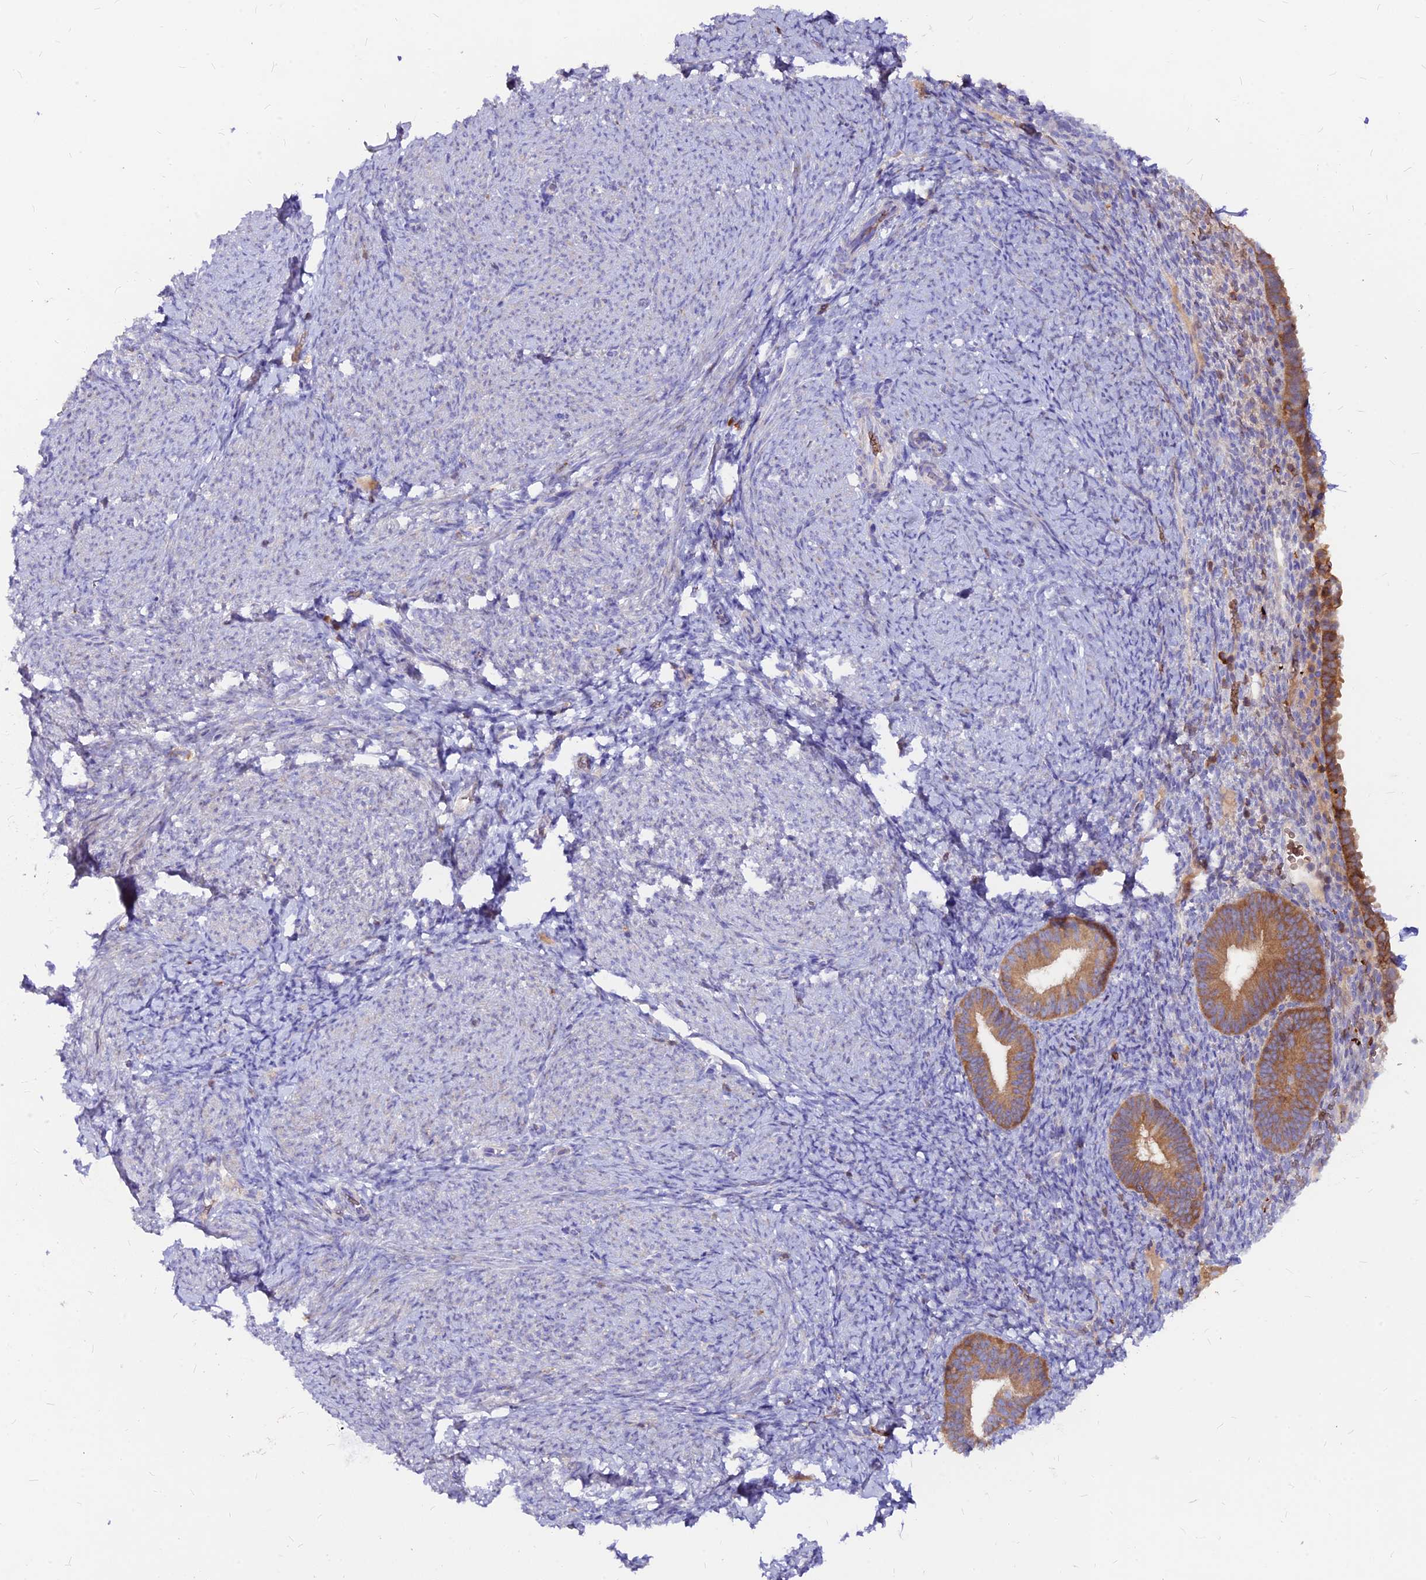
{"staining": {"intensity": "negative", "quantity": "none", "location": "none"}, "tissue": "endometrium", "cell_type": "Cells in endometrial stroma", "image_type": "normal", "snomed": [{"axis": "morphology", "description": "Normal tissue, NOS"}, {"axis": "topography", "description": "Endometrium"}], "caption": "The IHC photomicrograph has no significant staining in cells in endometrial stroma of endometrium.", "gene": "DENND2D", "patient": {"sex": "female", "age": 65}}